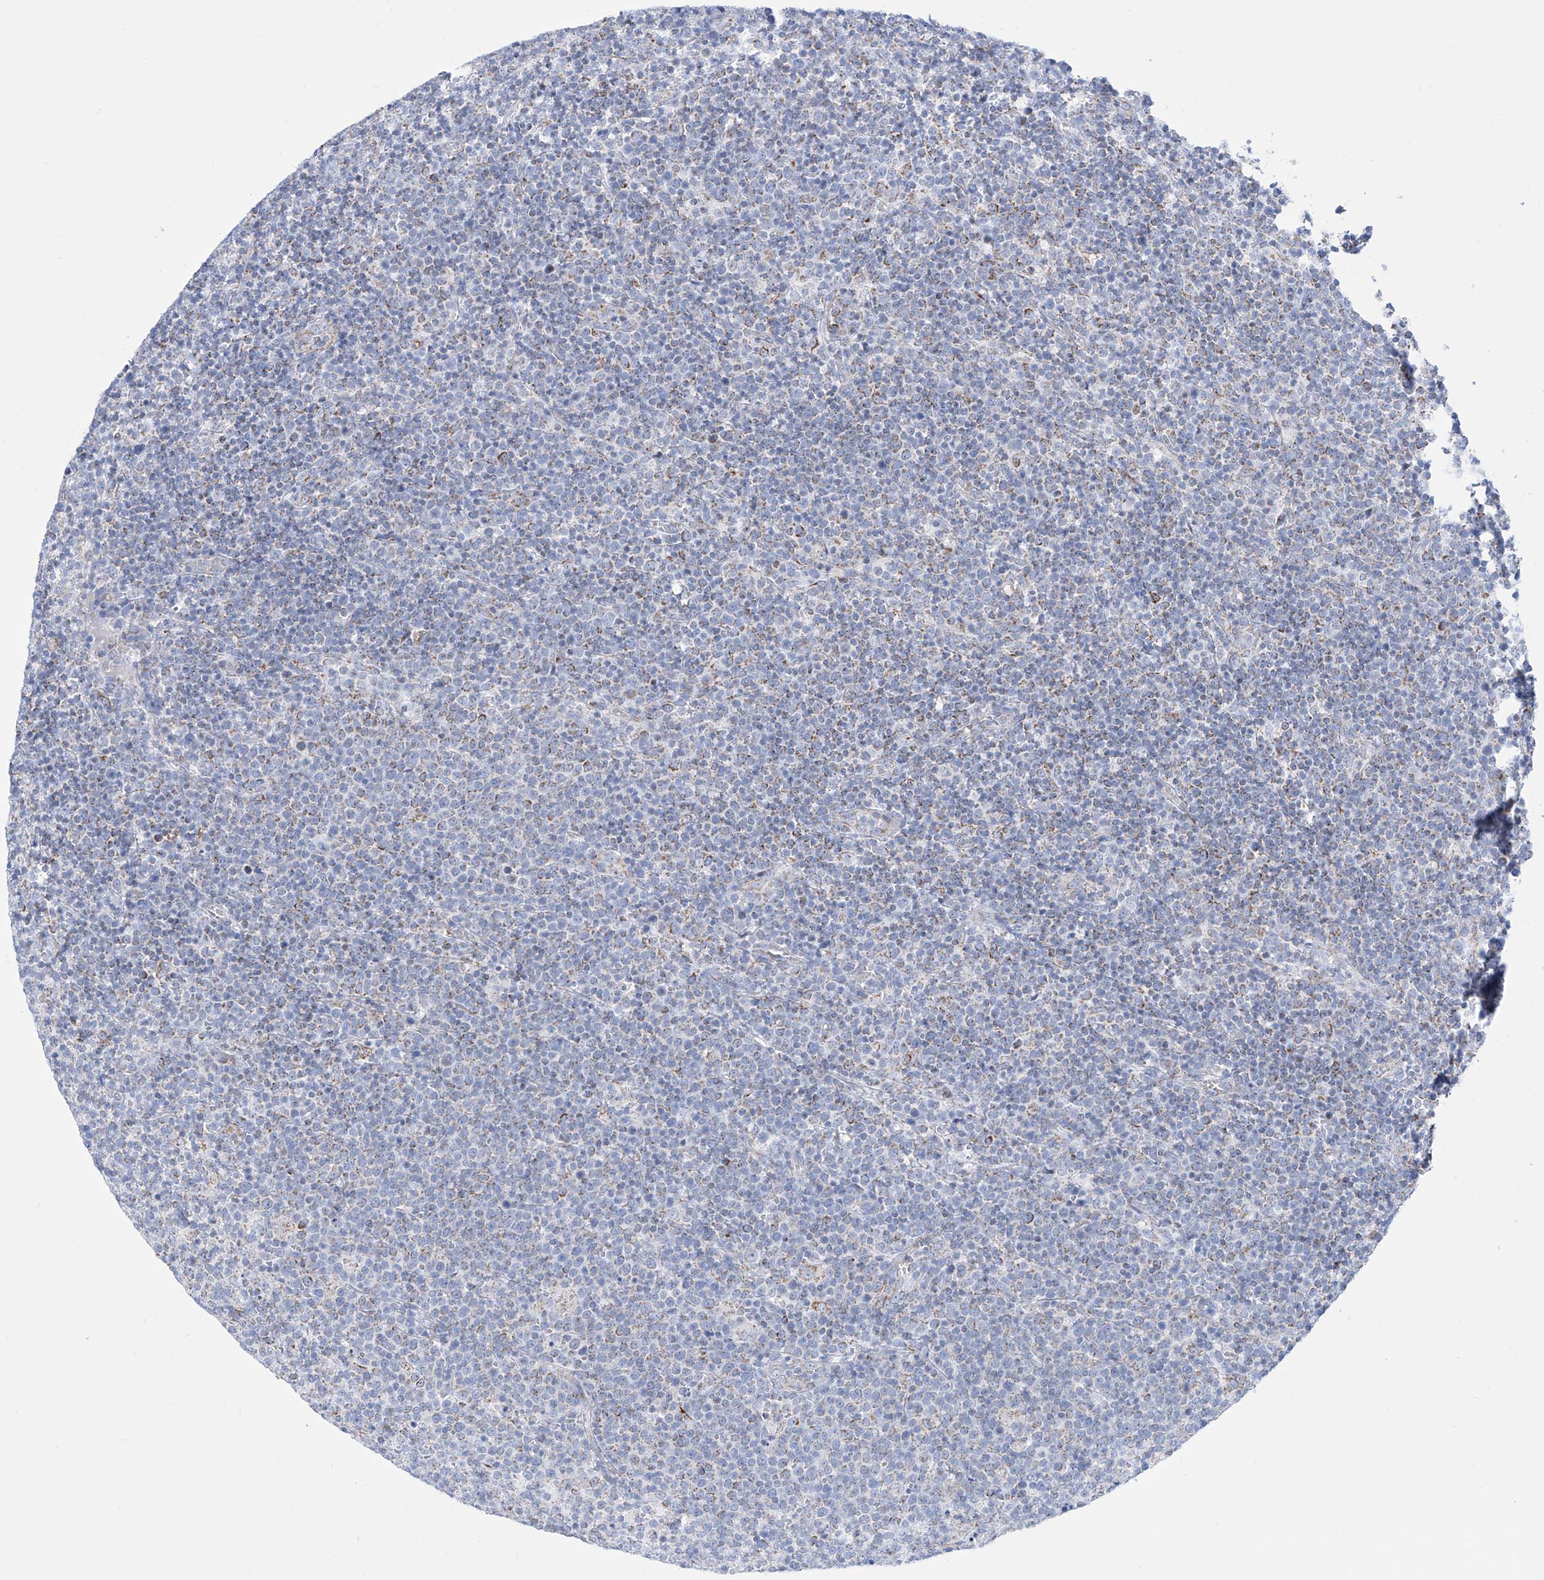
{"staining": {"intensity": "moderate", "quantity": "<25%", "location": "cytoplasmic/membranous"}, "tissue": "lymphoma", "cell_type": "Tumor cells", "image_type": "cancer", "snomed": [{"axis": "morphology", "description": "Malignant lymphoma, non-Hodgkin's type, High grade"}, {"axis": "topography", "description": "Lymph node"}], "caption": "There is low levels of moderate cytoplasmic/membranous positivity in tumor cells of malignant lymphoma, non-Hodgkin's type (high-grade), as demonstrated by immunohistochemical staining (brown color).", "gene": "ALDH6A1", "patient": {"sex": "male", "age": 61}}